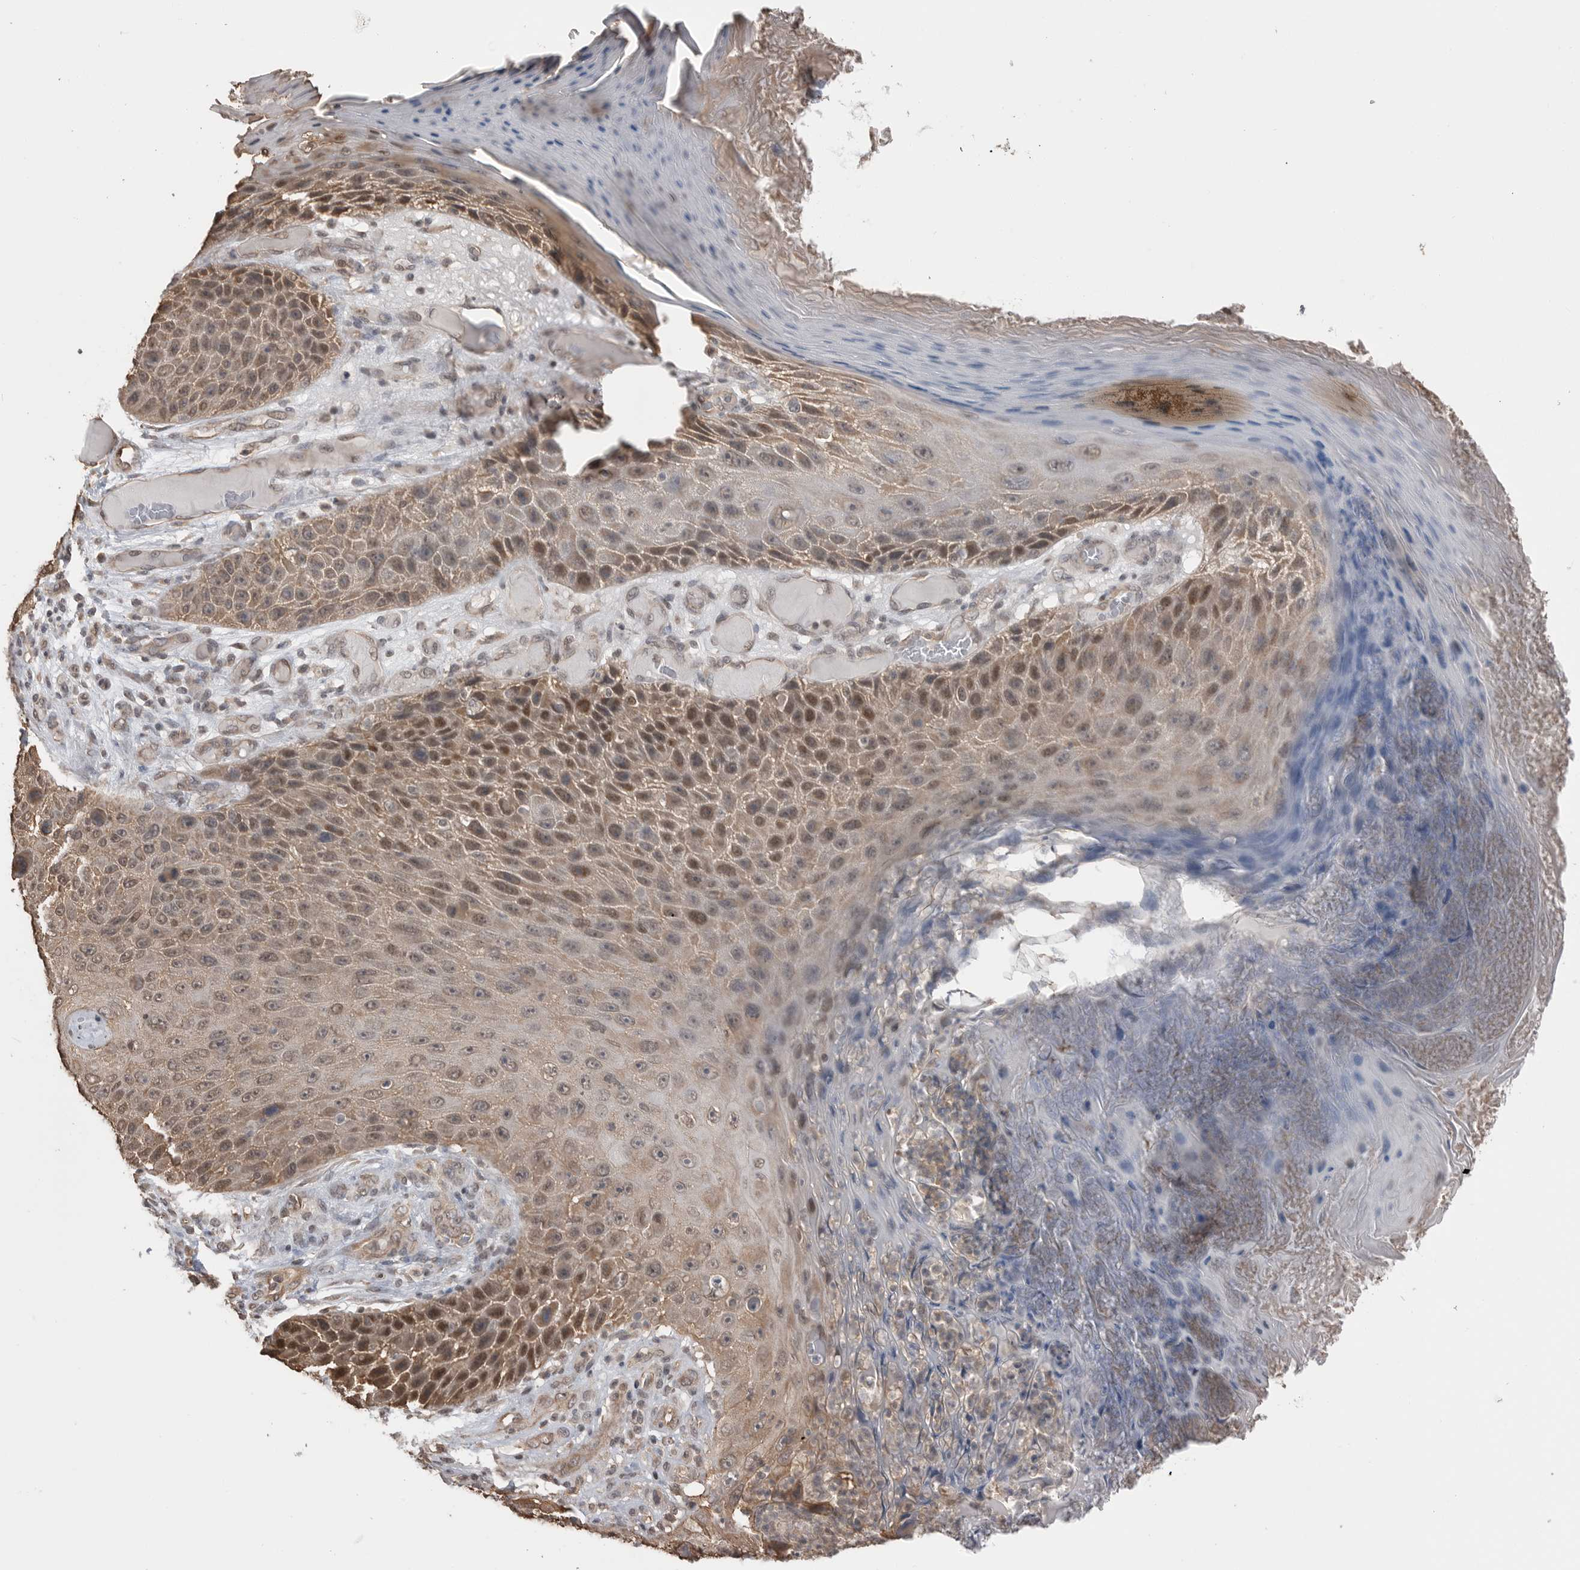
{"staining": {"intensity": "moderate", "quantity": ">75%", "location": "nuclear"}, "tissue": "skin cancer", "cell_type": "Tumor cells", "image_type": "cancer", "snomed": [{"axis": "morphology", "description": "Squamous cell carcinoma, NOS"}, {"axis": "topography", "description": "Skin"}], "caption": "Protein expression analysis of human skin cancer reveals moderate nuclear staining in approximately >75% of tumor cells.", "gene": "PEAK1", "patient": {"sex": "female", "age": 88}}